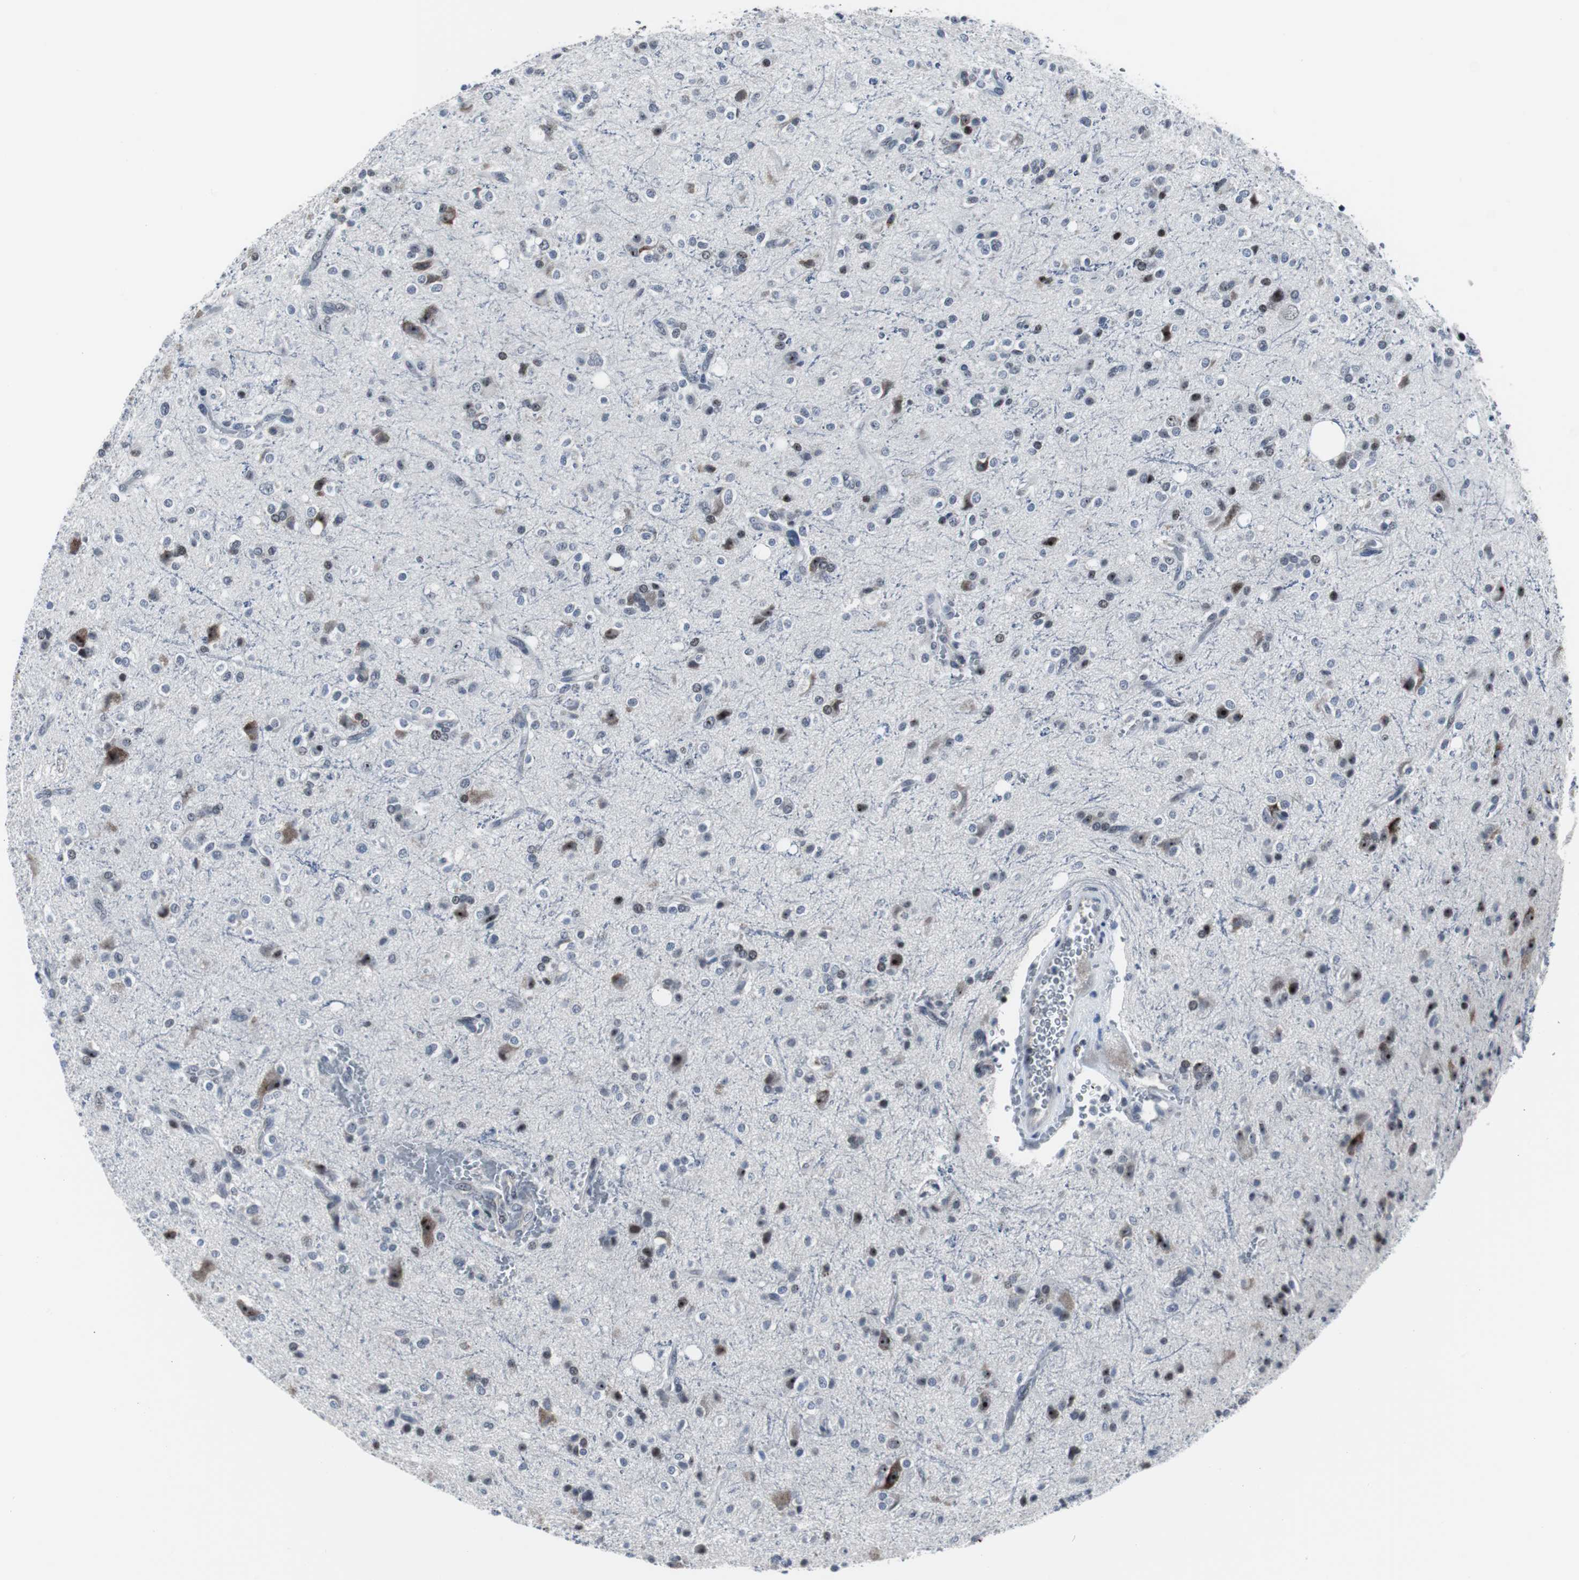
{"staining": {"intensity": "moderate", "quantity": "<25%", "location": "nuclear"}, "tissue": "glioma", "cell_type": "Tumor cells", "image_type": "cancer", "snomed": [{"axis": "morphology", "description": "Glioma, malignant, High grade"}, {"axis": "topography", "description": "Brain"}], "caption": "The photomicrograph displays staining of malignant glioma (high-grade), revealing moderate nuclear protein positivity (brown color) within tumor cells.", "gene": "DOK1", "patient": {"sex": "male", "age": 47}}